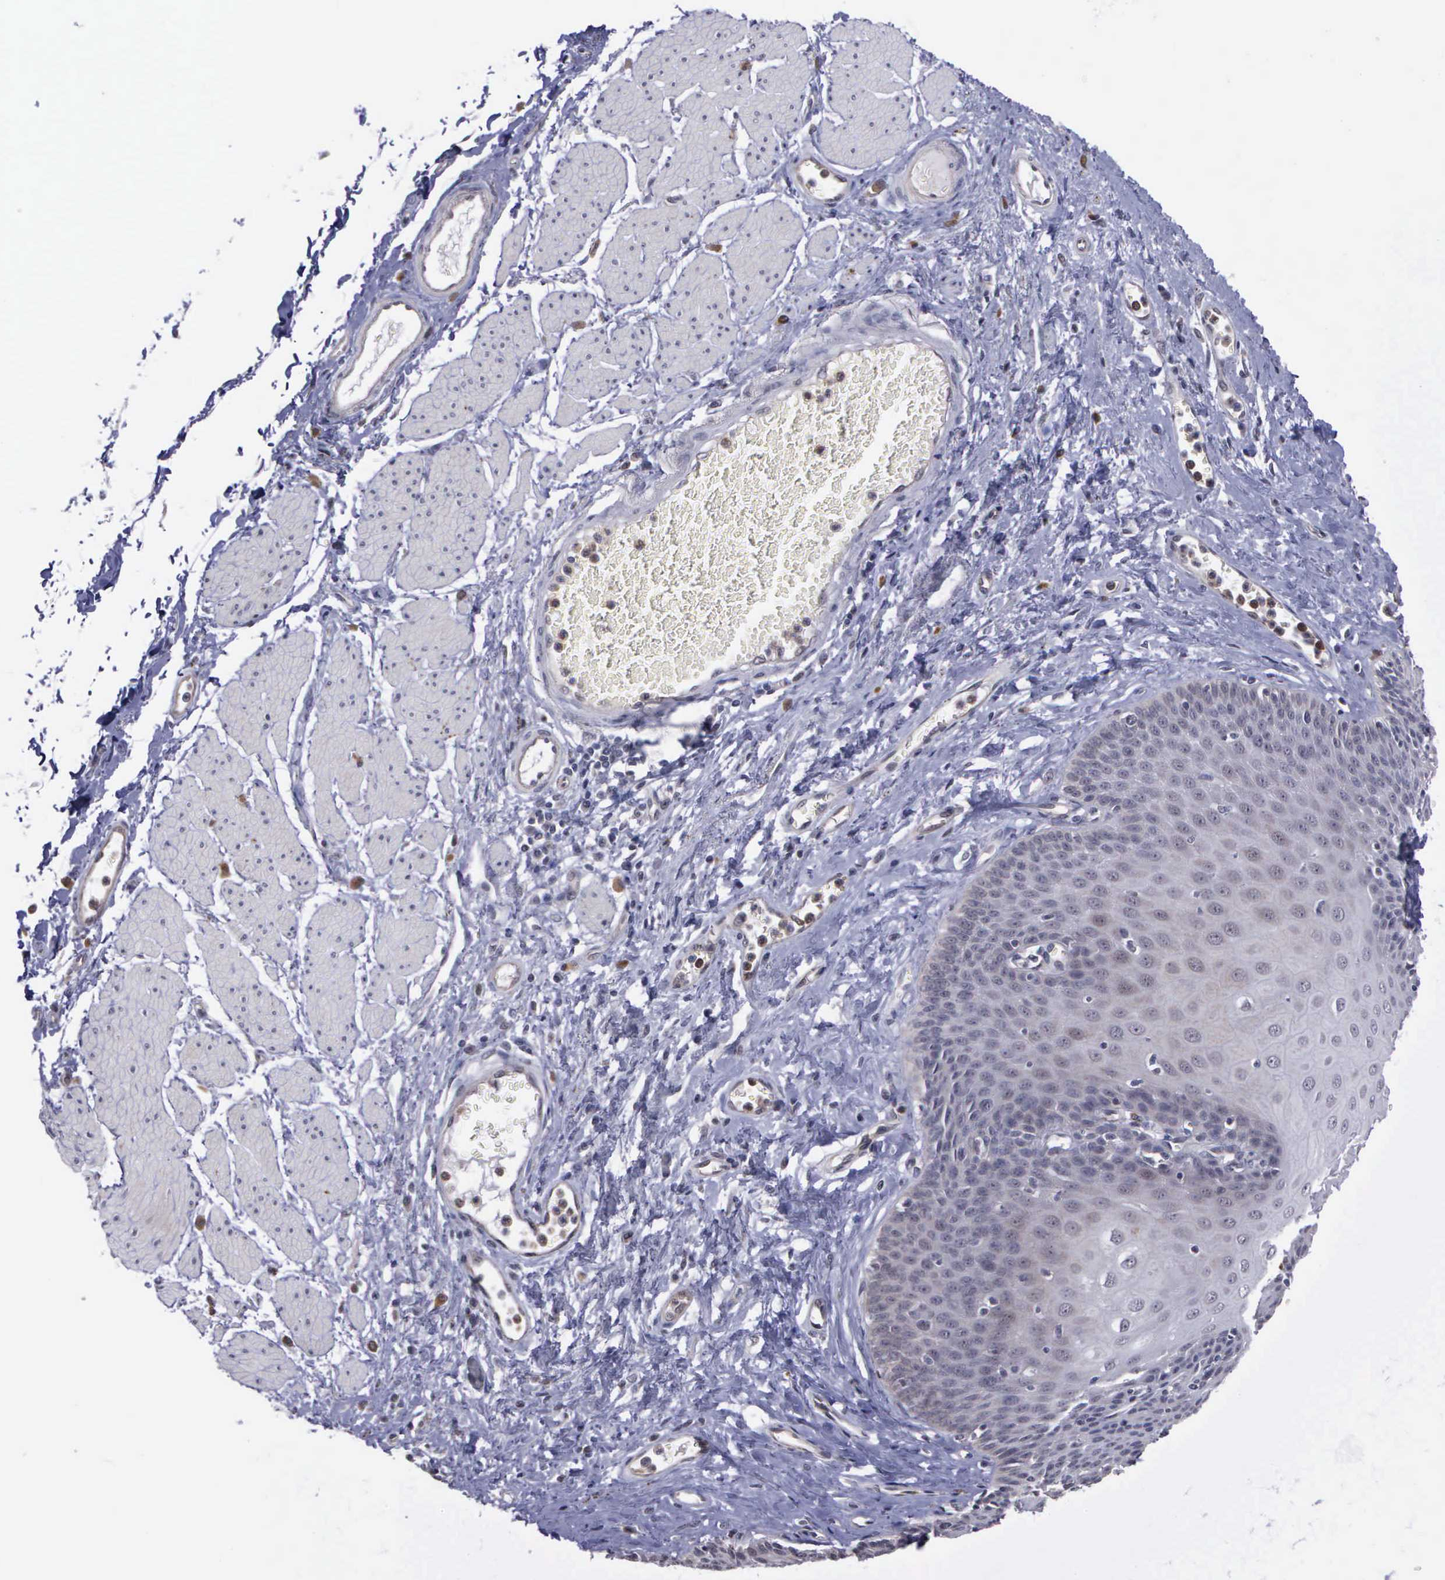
{"staining": {"intensity": "negative", "quantity": "none", "location": "none"}, "tissue": "esophagus", "cell_type": "Squamous epithelial cells", "image_type": "normal", "snomed": [{"axis": "morphology", "description": "Normal tissue, NOS"}, {"axis": "topography", "description": "Esophagus"}], "caption": "High power microscopy image of an immunohistochemistry (IHC) micrograph of unremarkable esophagus, revealing no significant staining in squamous epithelial cells.", "gene": "MAP3K9", "patient": {"sex": "male", "age": 65}}